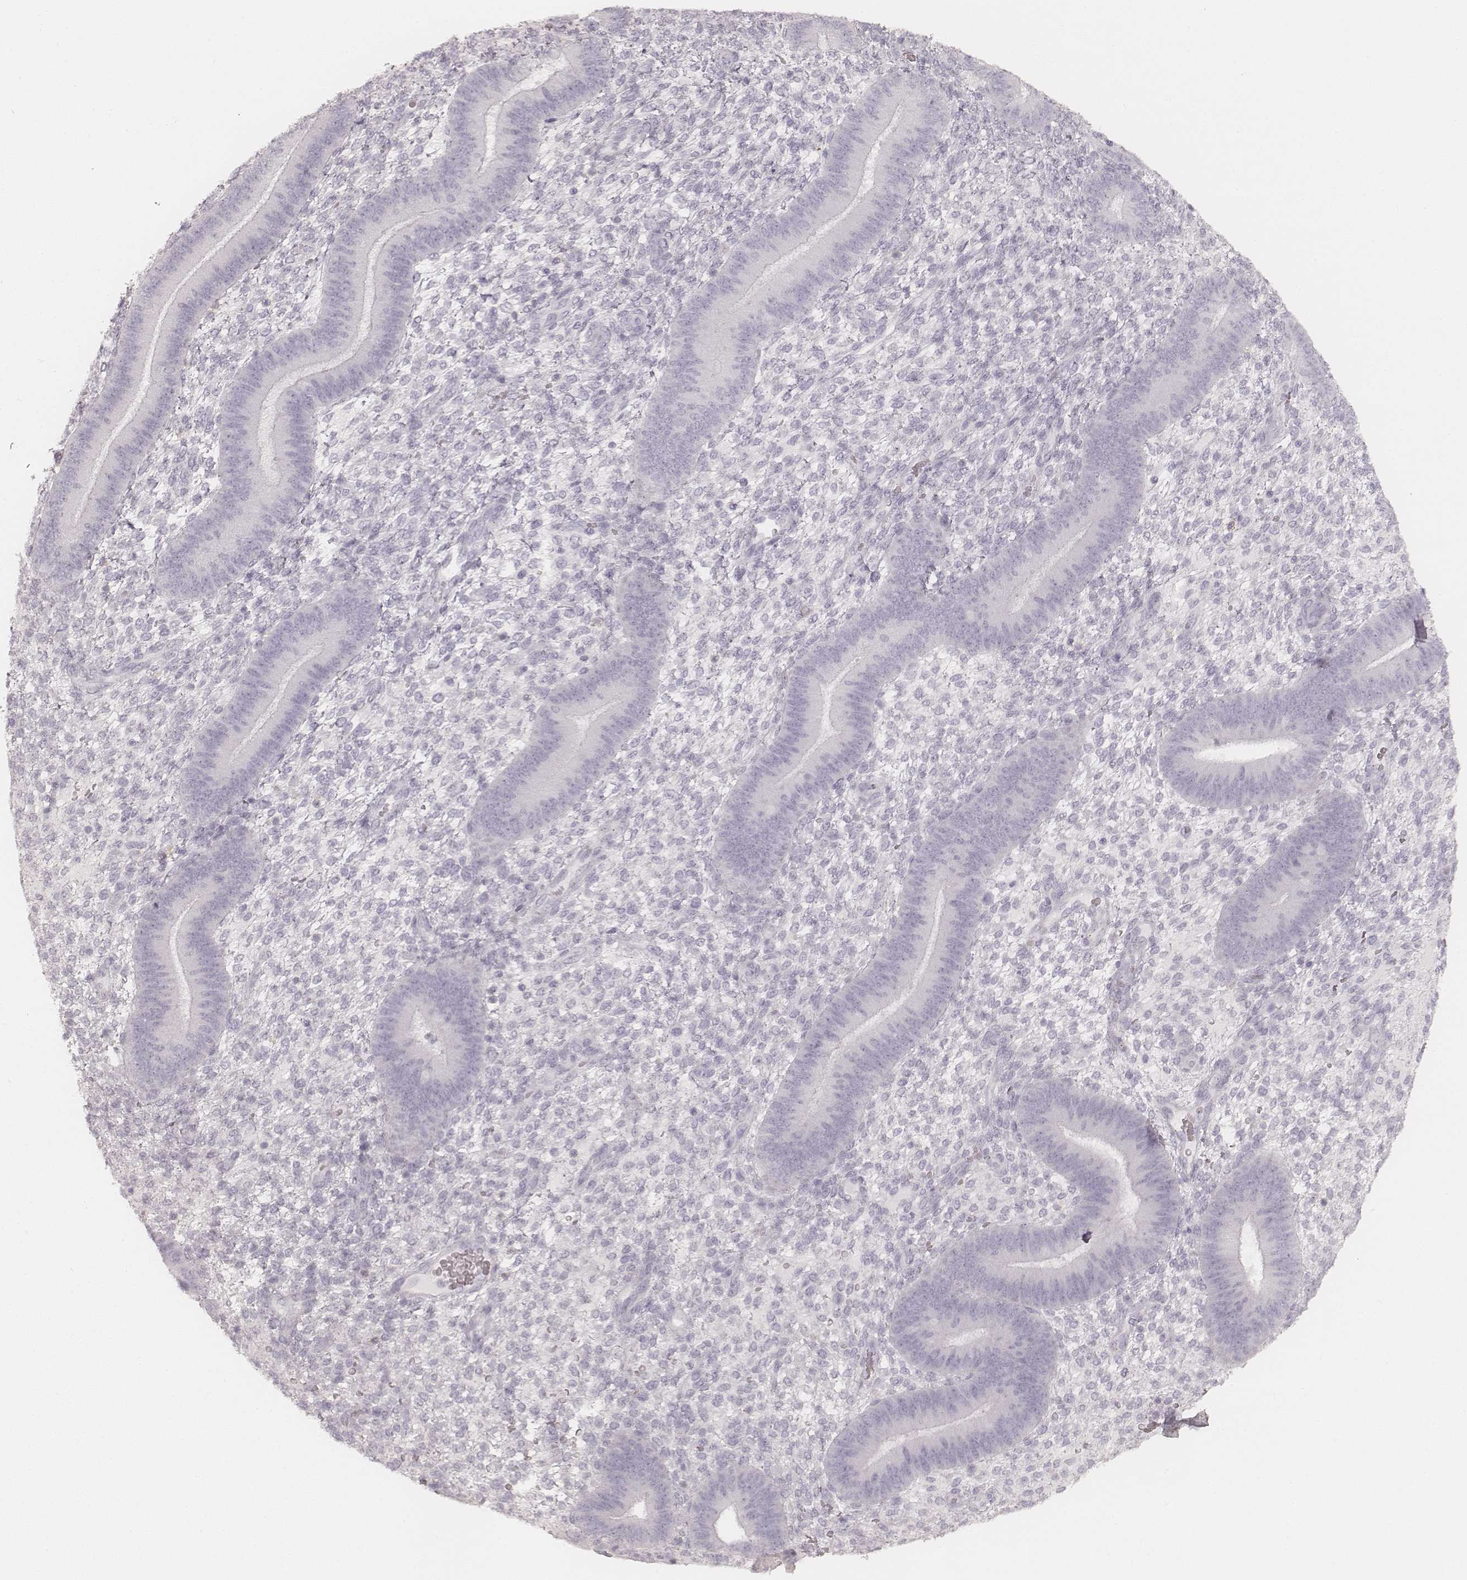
{"staining": {"intensity": "negative", "quantity": "none", "location": "none"}, "tissue": "endometrium", "cell_type": "Cells in endometrial stroma", "image_type": "normal", "snomed": [{"axis": "morphology", "description": "Normal tissue, NOS"}, {"axis": "topography", "description": "Endometrium"}], "caption": "Immunohistochemistry (IHC) of unremarkable human endometrium shows no expression in cells in endometrial stroma. The staining was performed using DAB (3,3'-diaminobenzidine) to visualize the protein expression in brown, while the nuclei were stained in blue with hematoxylin (Magnification: 20x).", "gene": "KRT72", "patient": {"sex": "female", "age": 39}}